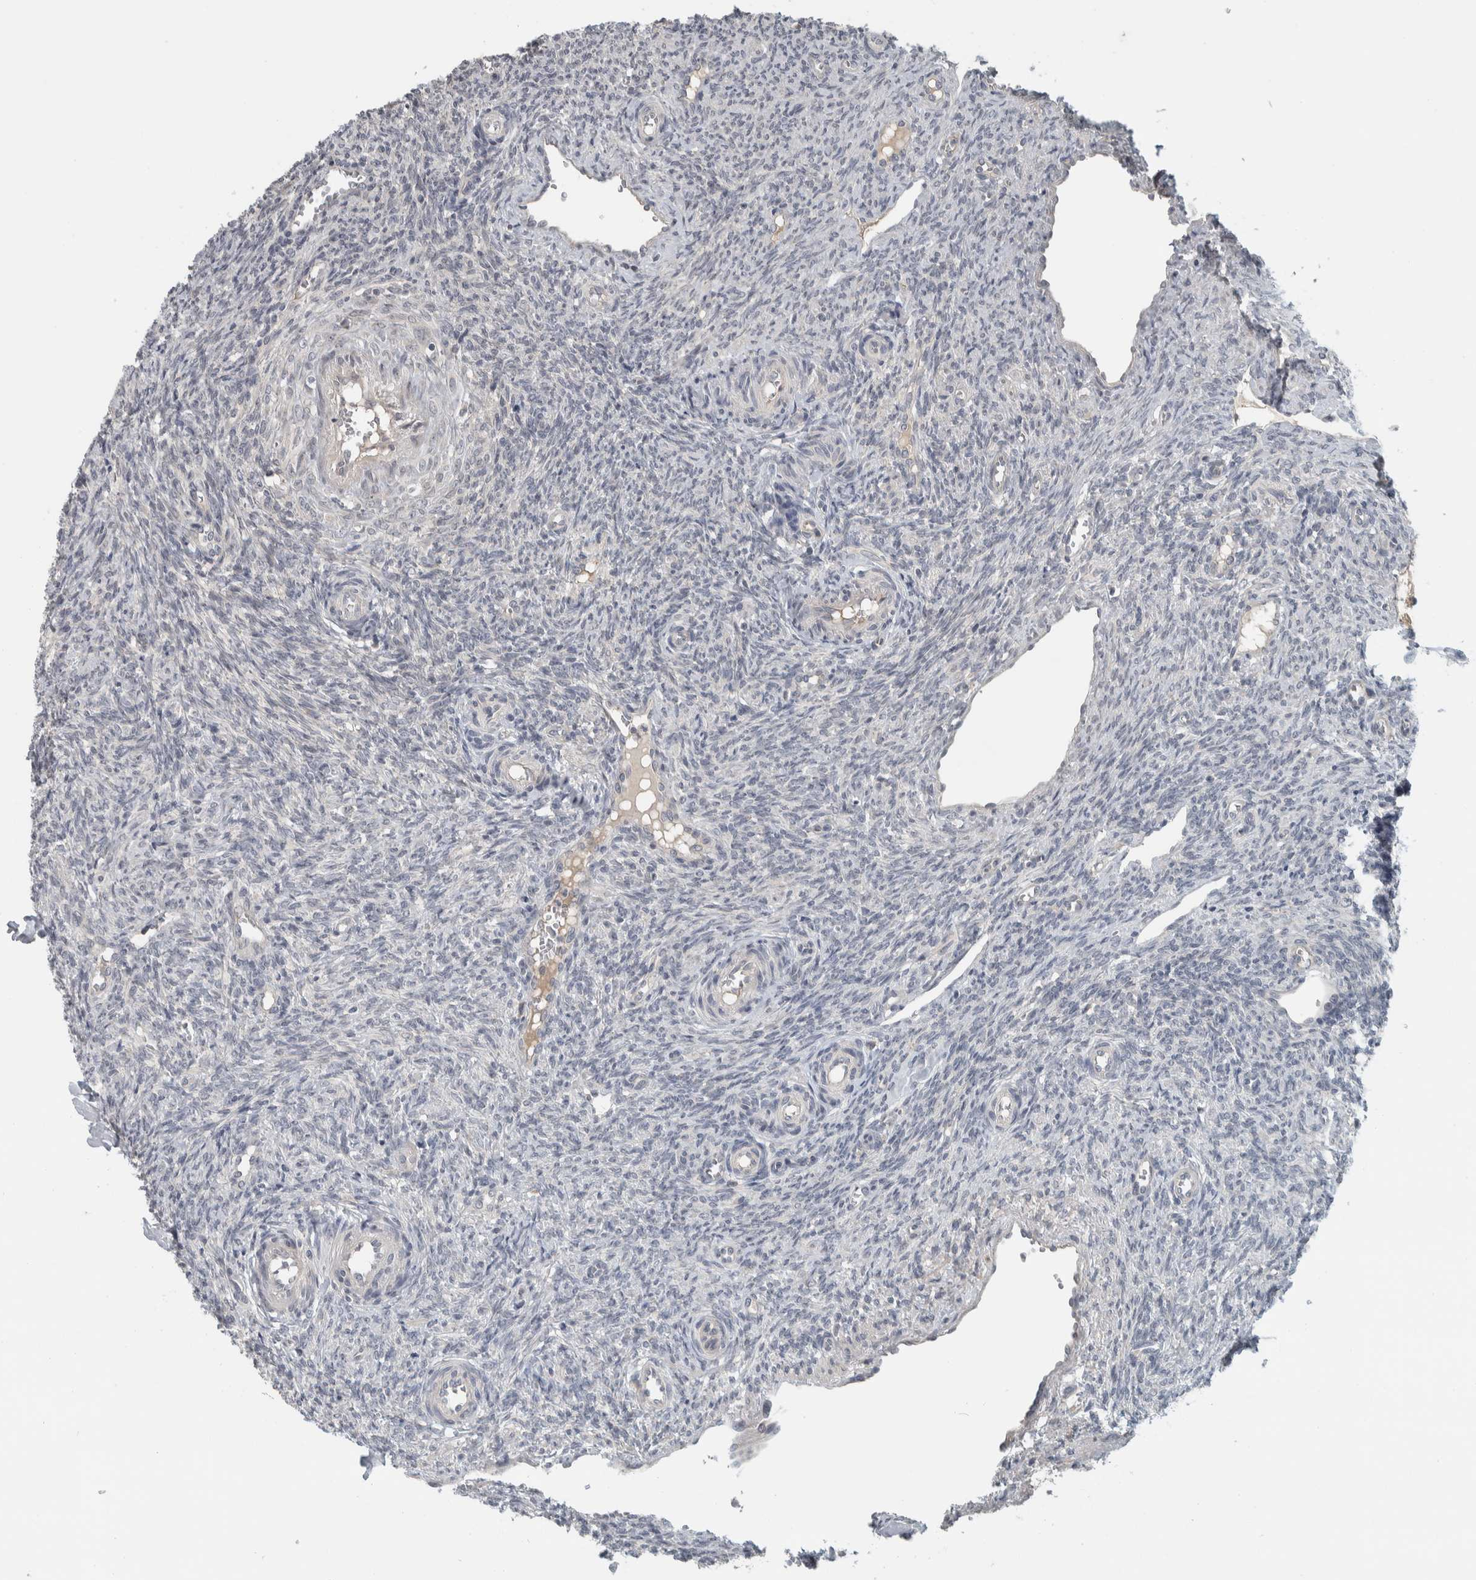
{"staining": {"intensity": "weak", "quantity": "<25%", "location": "cytoplasmic/membranous"}, "tissue": "ovary", "cell_type": "Follicle cells", "image_type": "normal", "snomed": [{"axis": "morphology", "description": "Normal tissue, NOS"}, {"axis": "topography", "description": "Ovary"}], "caption": "A high-resolution micrograph shows immunohistochemistry (IHC) staining of unremarkable ovary, which shows no significant positivity in follicle cells. (Brightfield microscopy of DAB IHC at high magnification).", "gene": "AFP", "patient": {"sex": "female", "age": 41}}